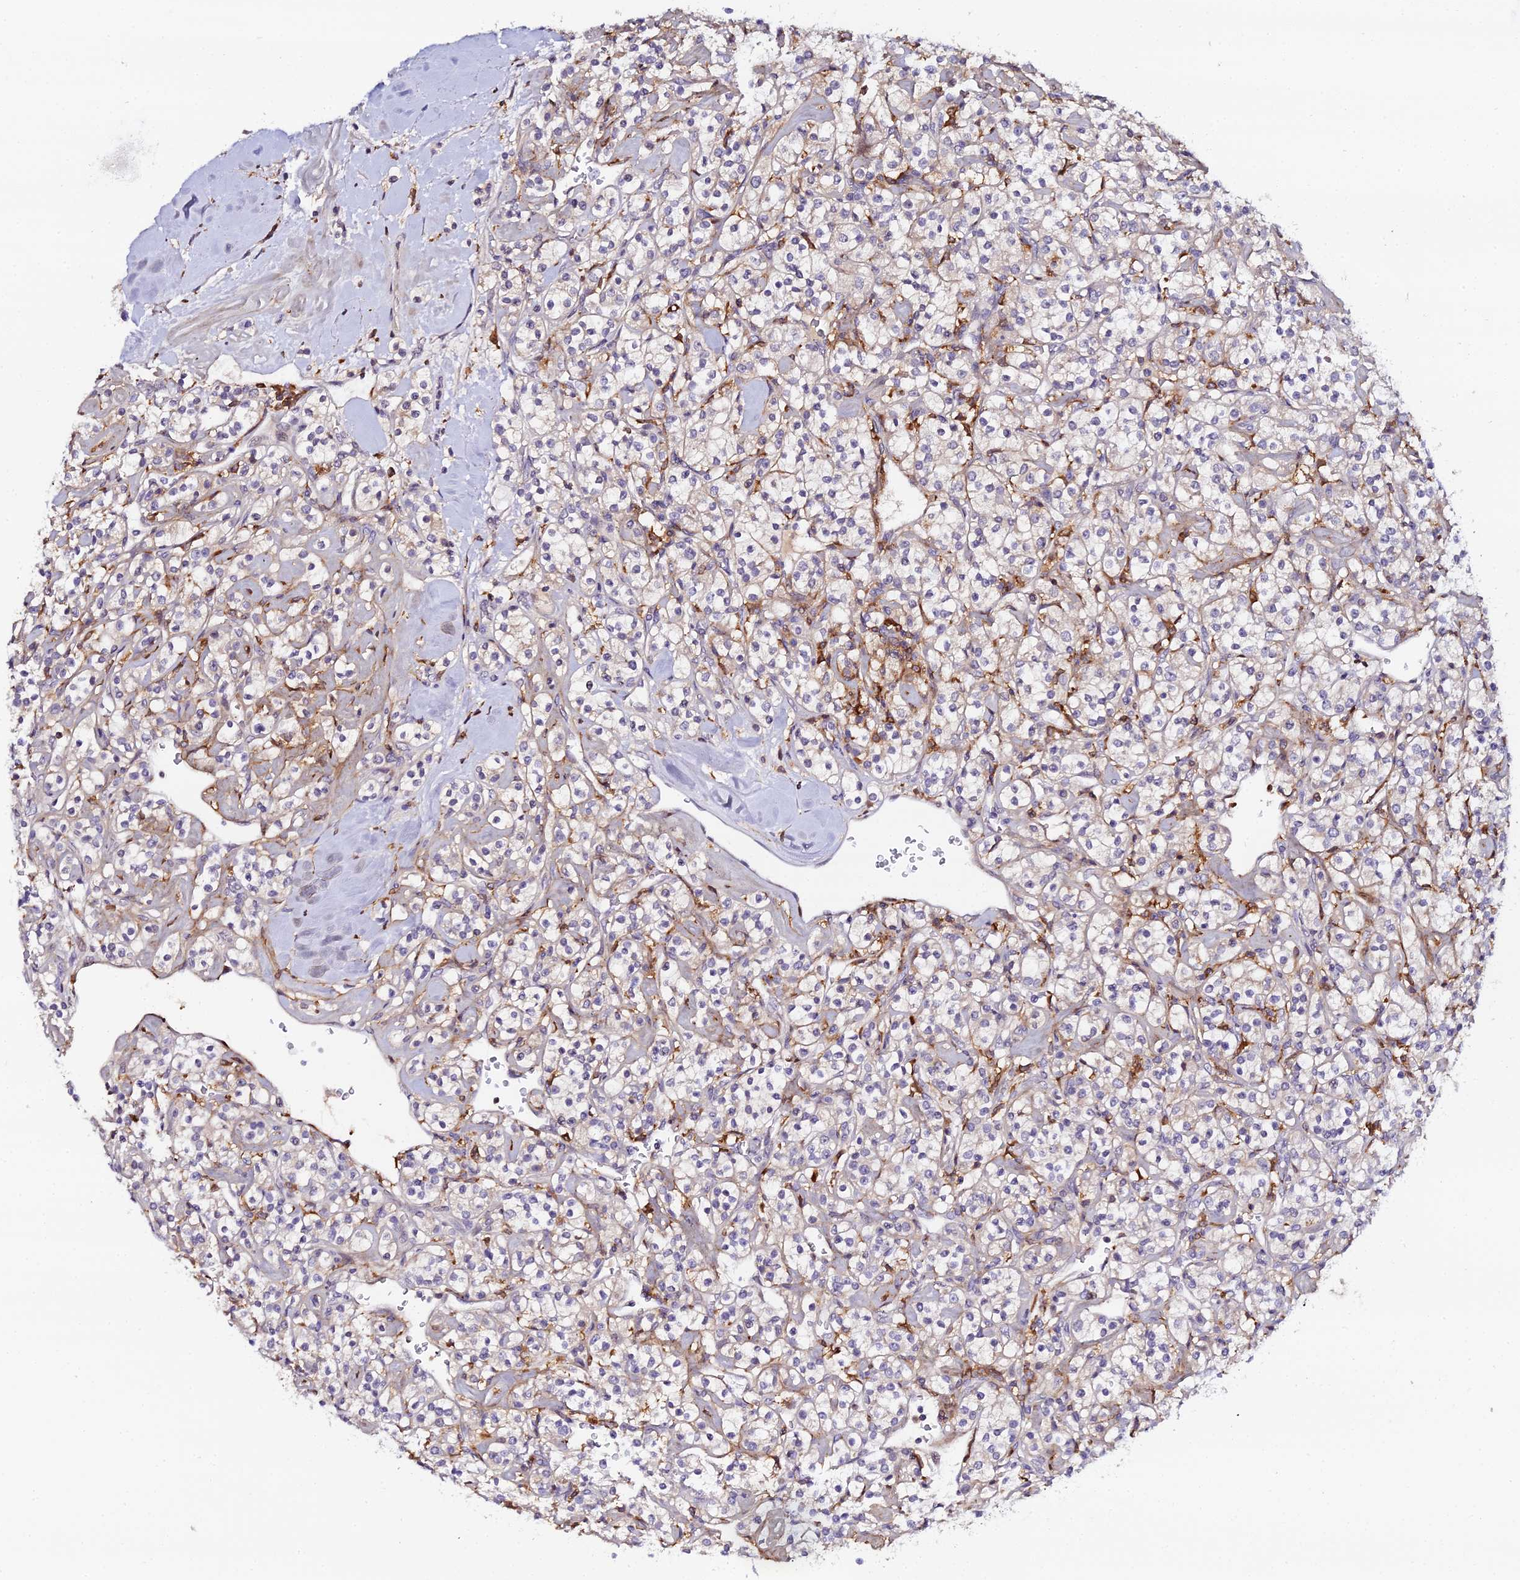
{"staining": {"intensity": "negative", "quantity": "none", "location": "none"}, "tissue": "renal cancer", "cell_type": "Tumor cells", "image_type": "cancer", "snomed": [{"axis": "morphology", "description": "Adenocarcinoma, NOS"}, {"axis": "topography", "description": "Kidney"}], "caption": "Protein analysis of renal adenocarcinoma exhibits no significant expression in tumor cells. (Brightfield microscopy of DAB (3,3'-diaminobenzidine) immunohistochemistry at high magnification).", "gene": "IL4I1", "patient": {"sex": "male", "age": 77}}